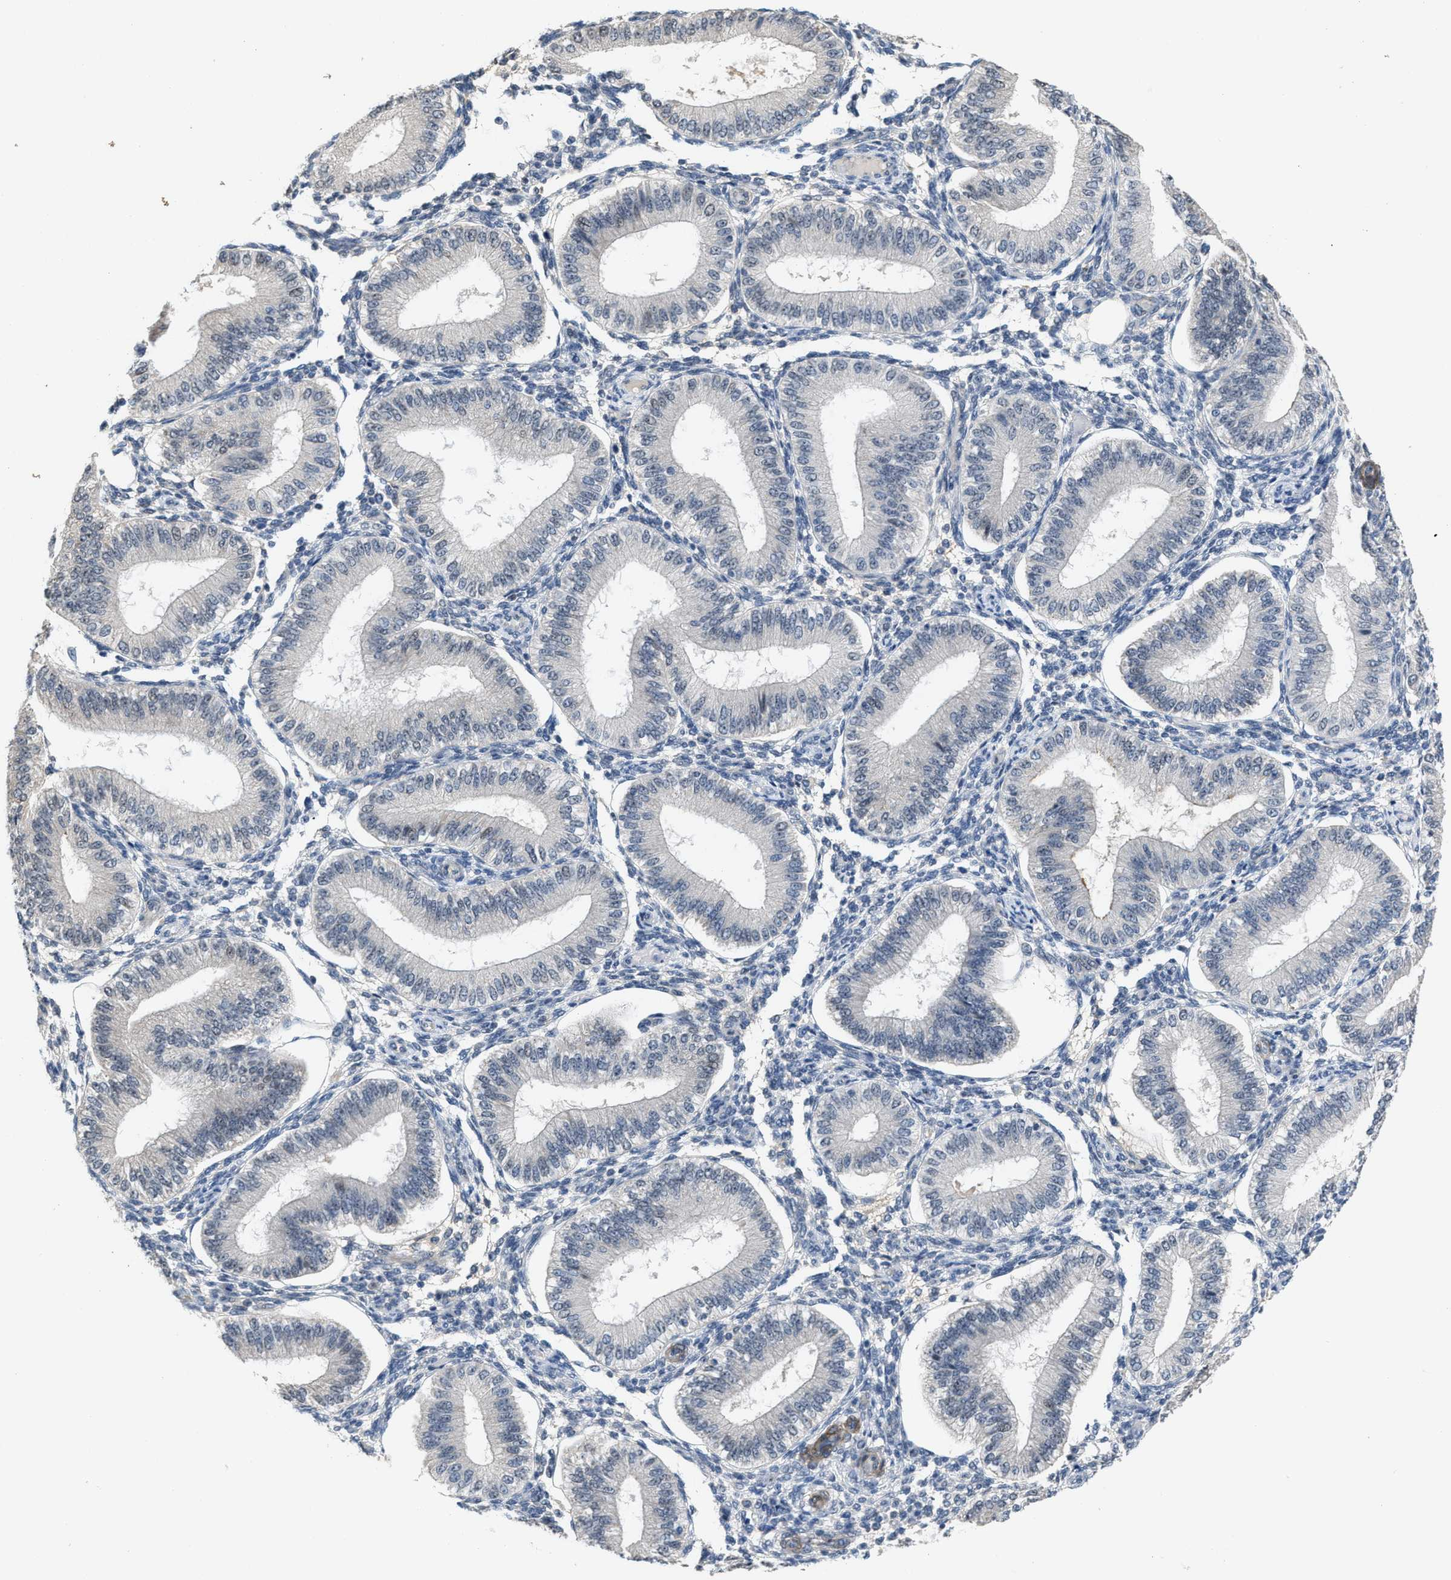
{"staining": {"intensity": "negative", "quantity": "none", "location": "none"}, "tissue": "endometrium", "cell_type": "Cells in endometrial stroma", "image_type": "normal", "snomed": [{"axis": "morphology", "description": "Normal tissue, NOS"}, {"axis": "topography", "description": "Endometrium"}], "caption": "DAB immunohistochemical staining of unremarkable human endometrium shows no significant expression in cells in endometrial stroma.", "gene": "ZNF783", "patient": {"sex": "female", "age": 39}}